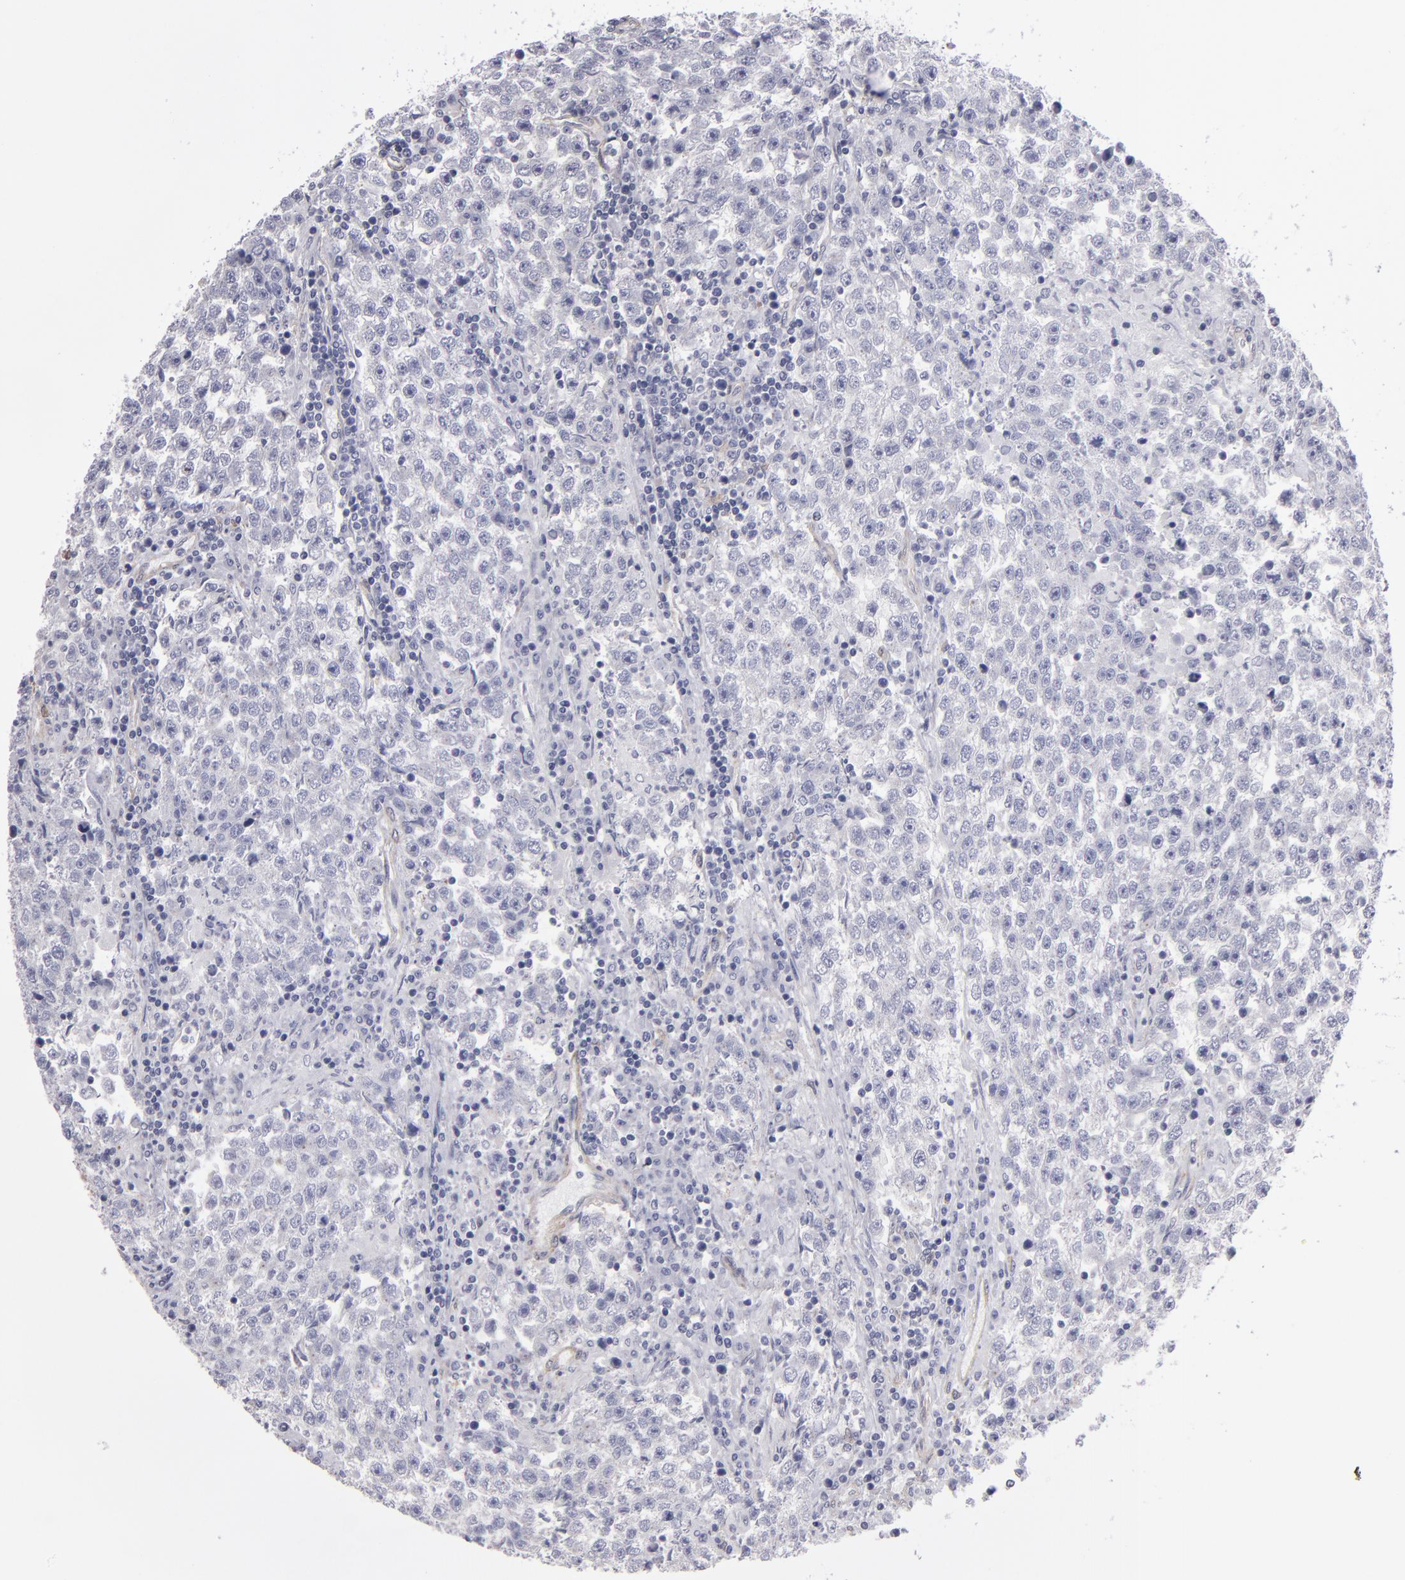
{"staining": {"intensity": "weak", "quantity": ">75%", "location": "cytoplasmic/membranous"}, "tissue": "testis cancer", "cell_type": "Tumor cells", "image_type": "cancer", "snomed": [{"axis": "morphology", "description": "Seminoma, NOS"}, {"axis": "topography", "description": "Testis"}], "caption": "High-power microscopy captured an IHC histopathology image of testis cancer (seminoma), revealing weak cytoplasmic/membranous staining in approximately >75% of tumor cells.", "gene": "NDRG2", "patient": {"sex": "male", "age": 36}}